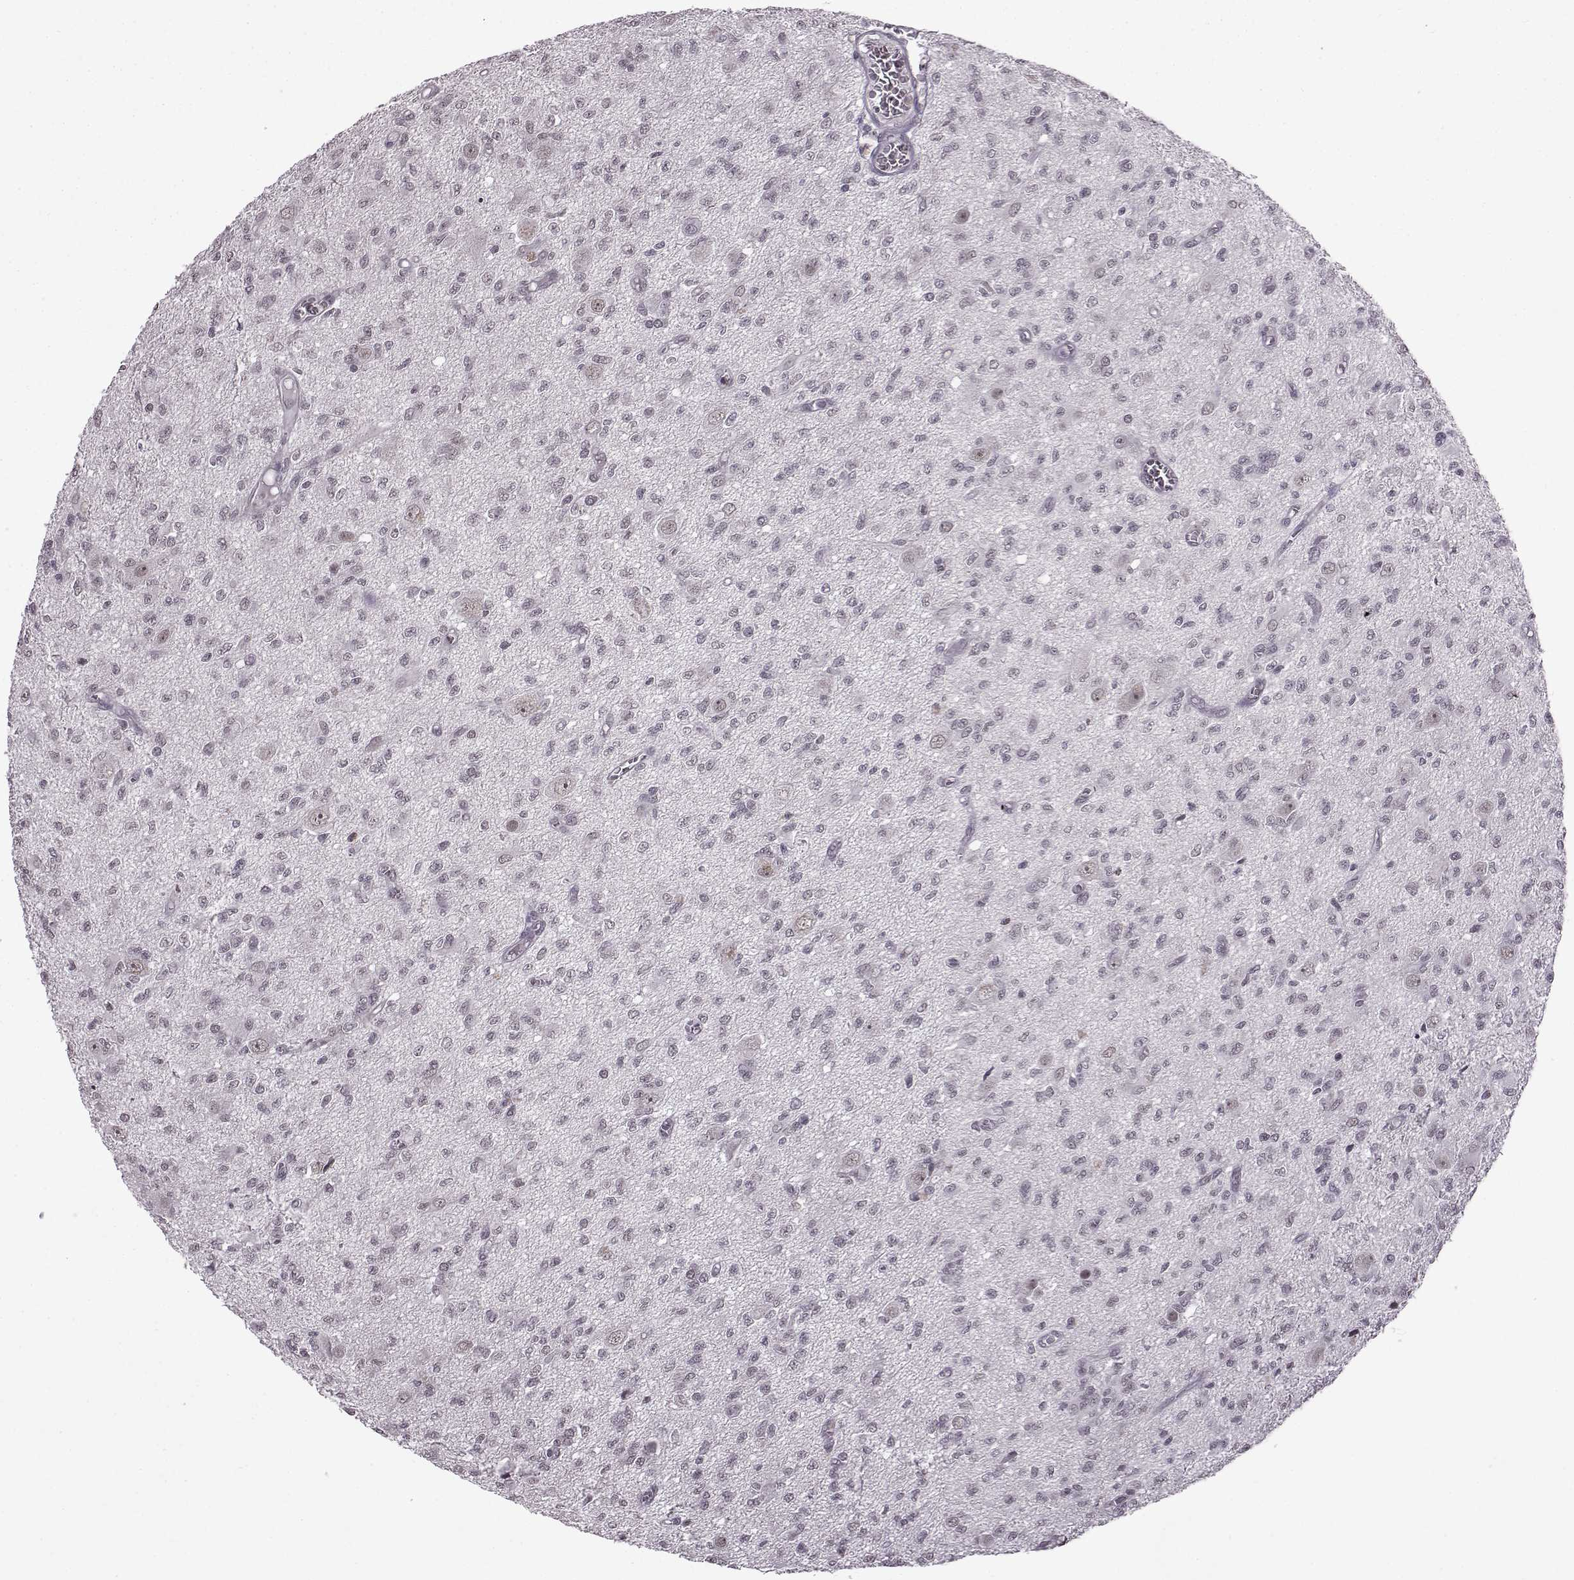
{"staining": {"intensity": "negative", "quantity": "none", "location": "none"}, "tissue": "glioma", "cell_type": "Tumor cells", "image_type": "cancer", "snomed": [{"axis": "morphology", "description": "Glioma, malignant, Low grade"}, {"axis": "topography", "description": "Brain"}], "caption": "A high-resolution photomicrograph shows IHC staining of glioma, which reveals no significant staining in tumor cells.", "gene": "SLC28A2", "patient": {"sex": "male", "age": 64}}